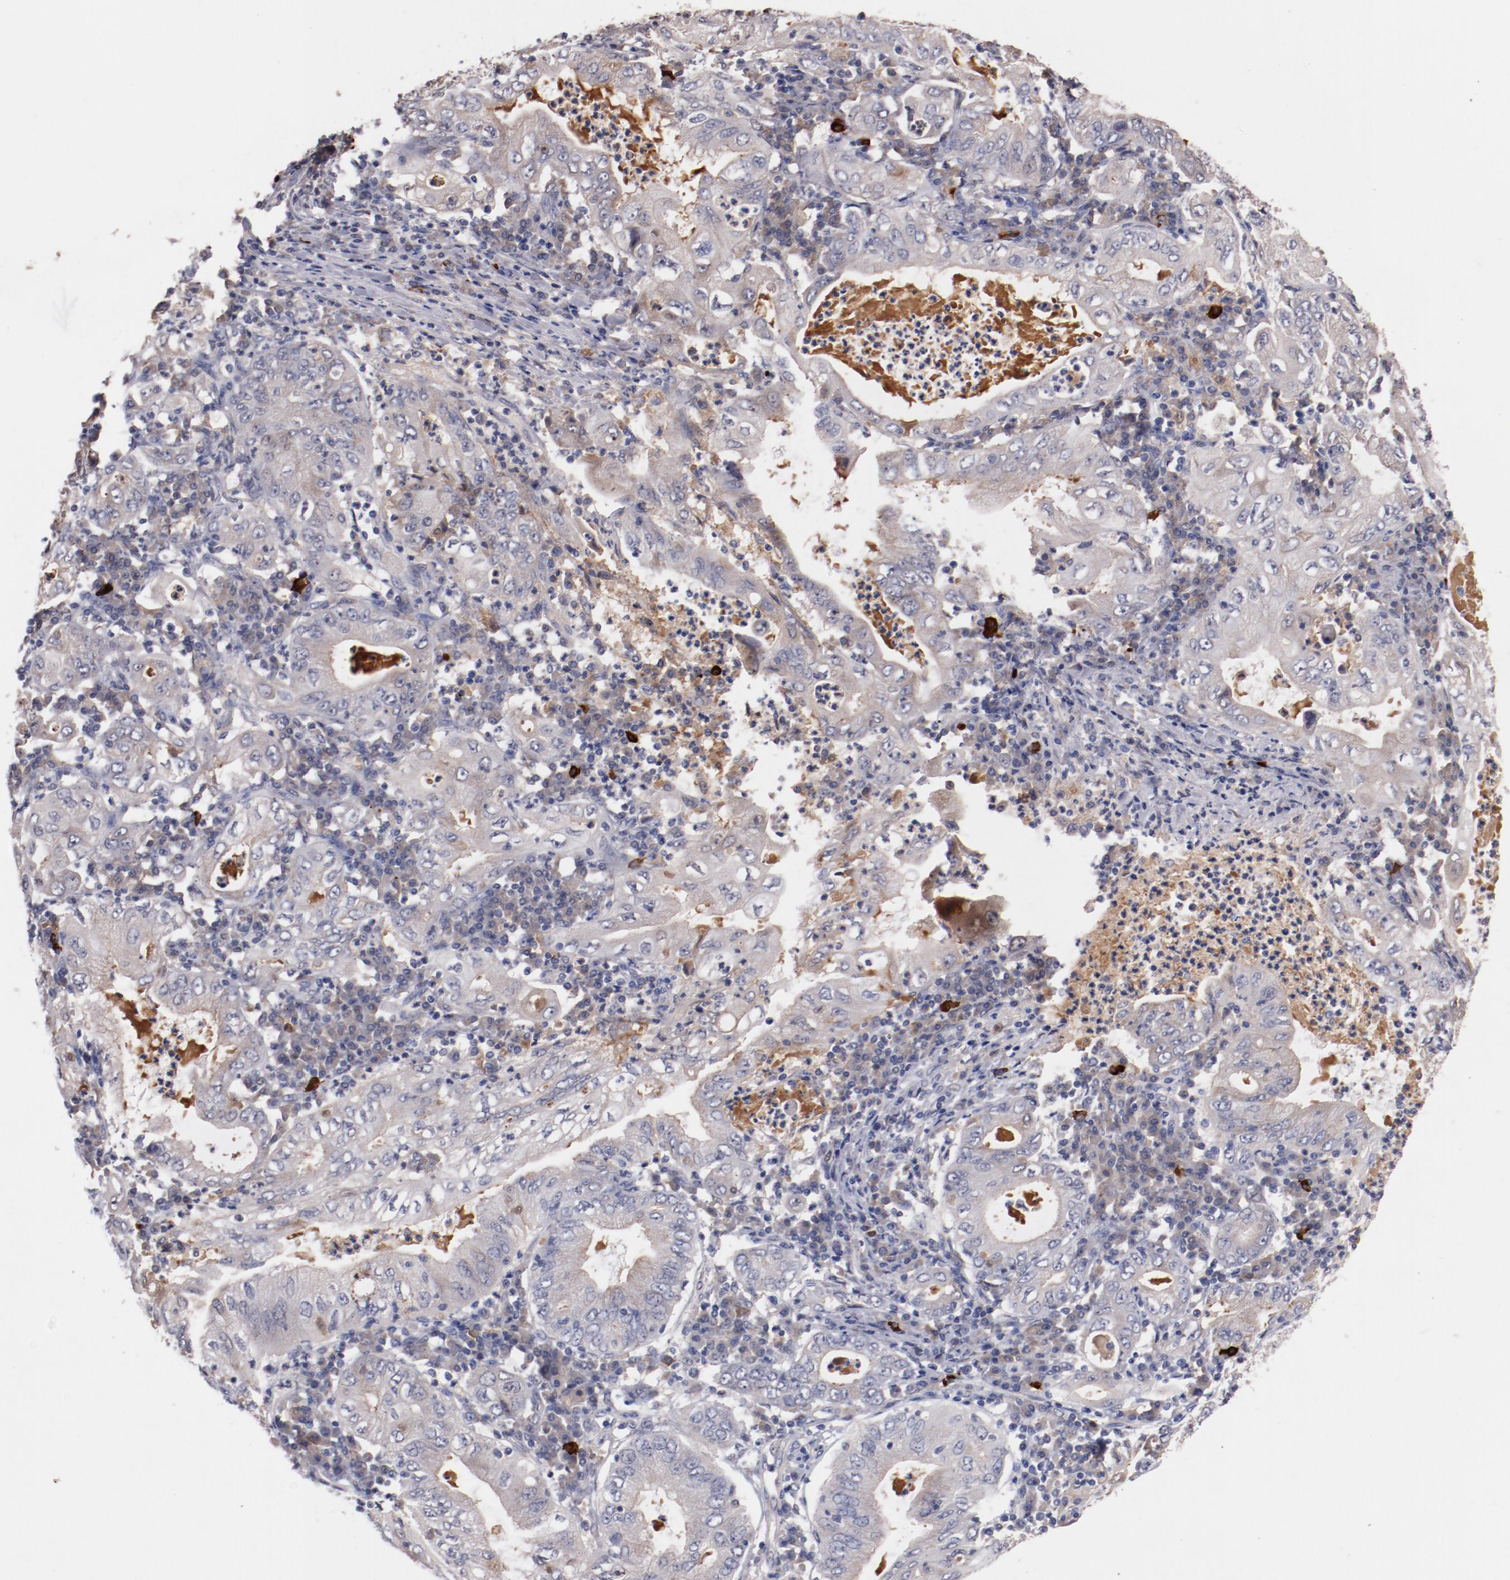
{"staining": {"intensity": "weak", "quantity": "<25%", "location": "cytoplasmic/membranous"}, "tissue": "stomach cancer", "cell_type": "Tumor cells", "image_type": "cancer", "snomed": [{"axis": "morphology", "description": "Normal tissue, NOS"}, {"axis": "morphology", "description": "Adenocarcinoma, NOS"}, {"axis": "topography", "description": "Esophagus"}, {"axis": "topography", "description": "Stomach, upper"}, {"axis": "topography", "description": "Peripheral nerve tissue"}], "caption": "An immunohistochemistry (IHC) histopathology image of adenocarcinoma (stomach) is shown. There is no staining in tumor cells of adenocarcinoma (stomach). (DAB (3,3'-diaminobenzidine) immunohistochemistry, high magnification).", "gene": "FAM81A", "patient": {"sex": "male", "age": 62}}